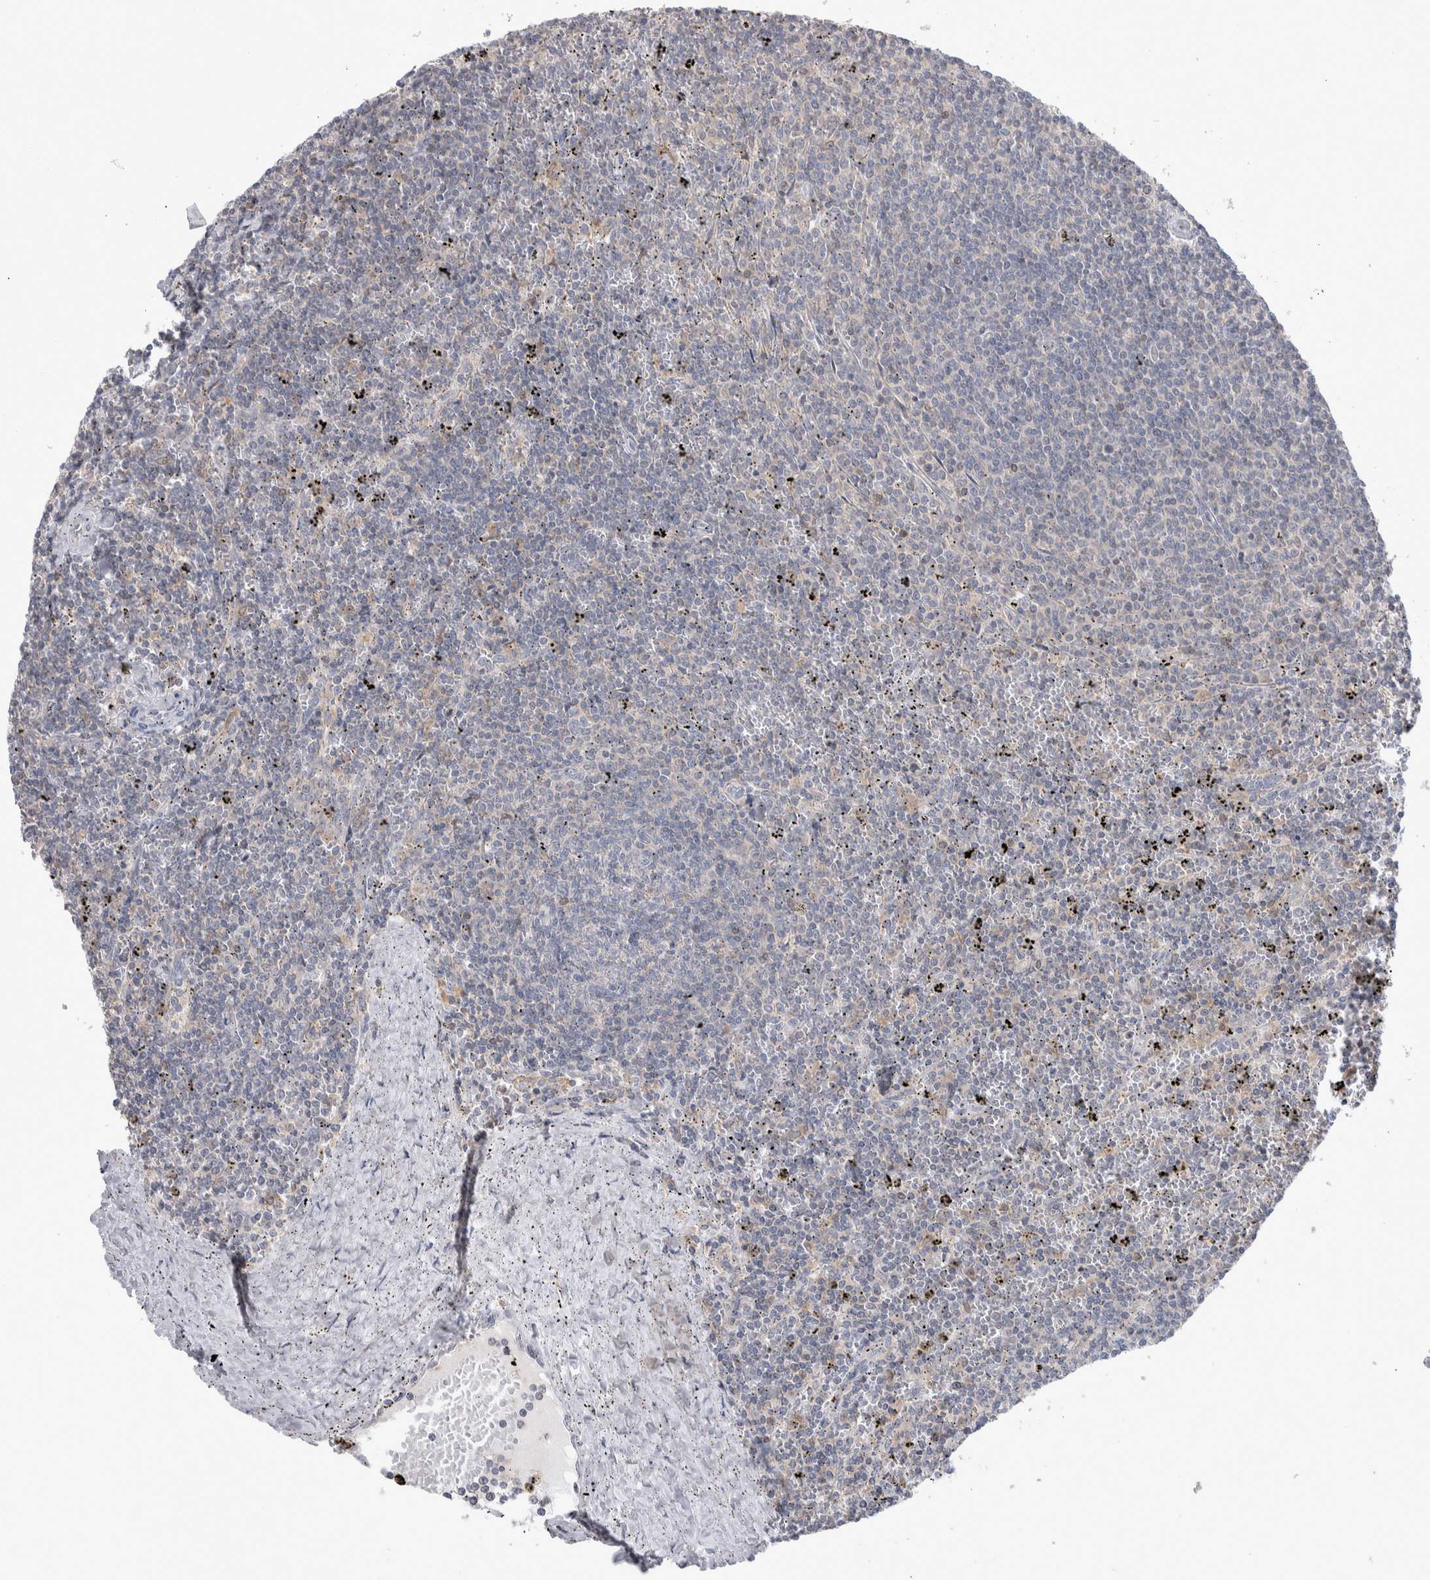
{"staining": {"intensity": "negative", "quantity": "none", "location": "none"}, "tissue": "lymphoma", "cell_type": "Tumor cells", "image_type": "cancer", "snomed": [{"axis": "morphology", "description": "Malignant lymphoma, non-Hodgkin's type, Low grade"}, {"axis": "topography", "description": "Spleen"}], "caption": "Tumor cells are negative for protein expression in human lymphoma.", "gene": "HTATIP2", "patient": {"sex": "female", "age": 50}}